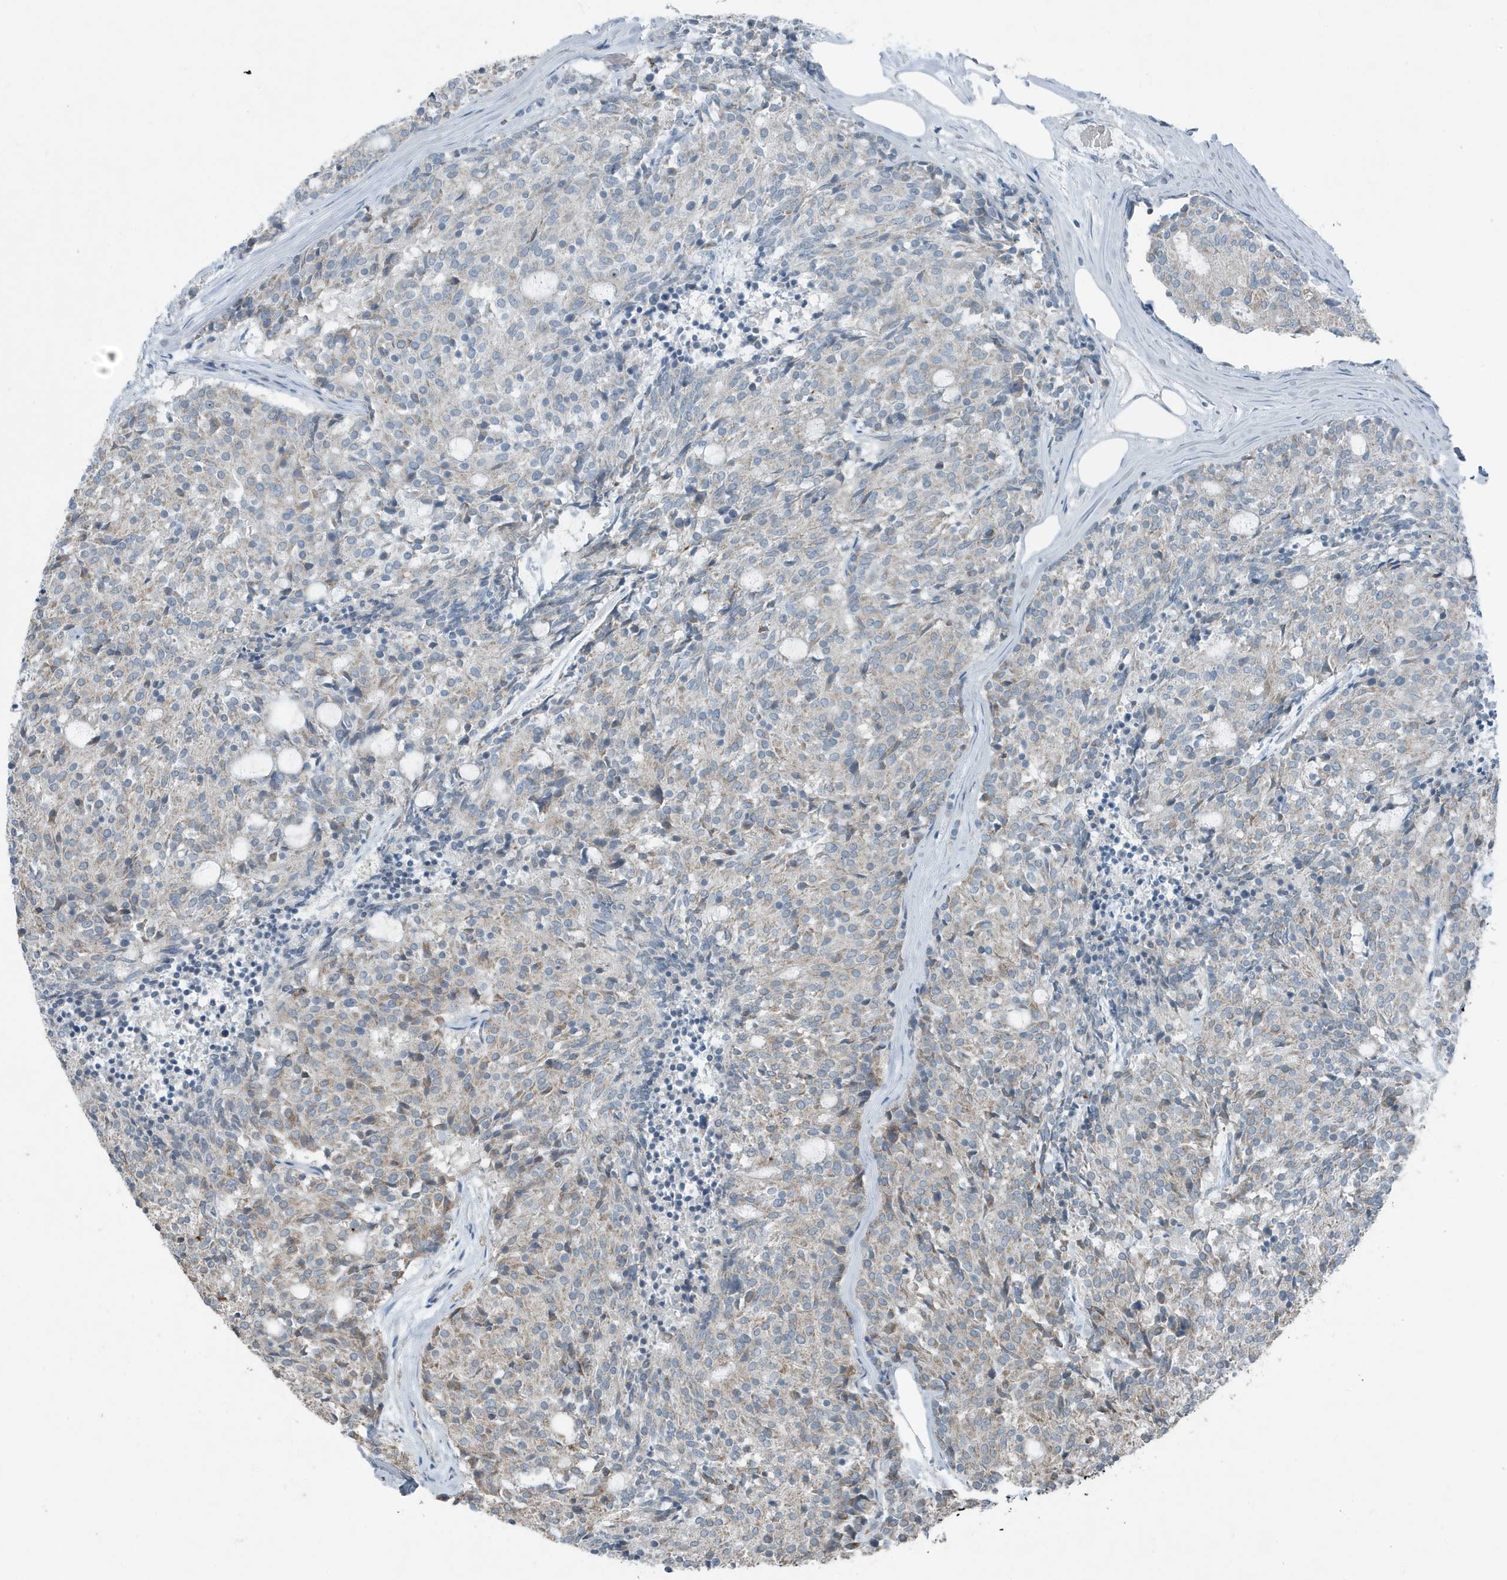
{"staining": {"intensity": "negative", "quantity": "none", "location": "none"}, "tissue": "carcinoid", "cell_type": "Tumor cells", "image_type": "cancer", "snomed": [{"axis": "morphology", "description": "Carcinoid, malignant, NOS"}, {"axis": "topography", "description": "Pancreas"}], "caption": "Carcinoid (malignant) stained for a protein using IHC shows no expression tumor cells.", "gene": "MT-CYB", "patient": {"sex": "female", "age": 54}}